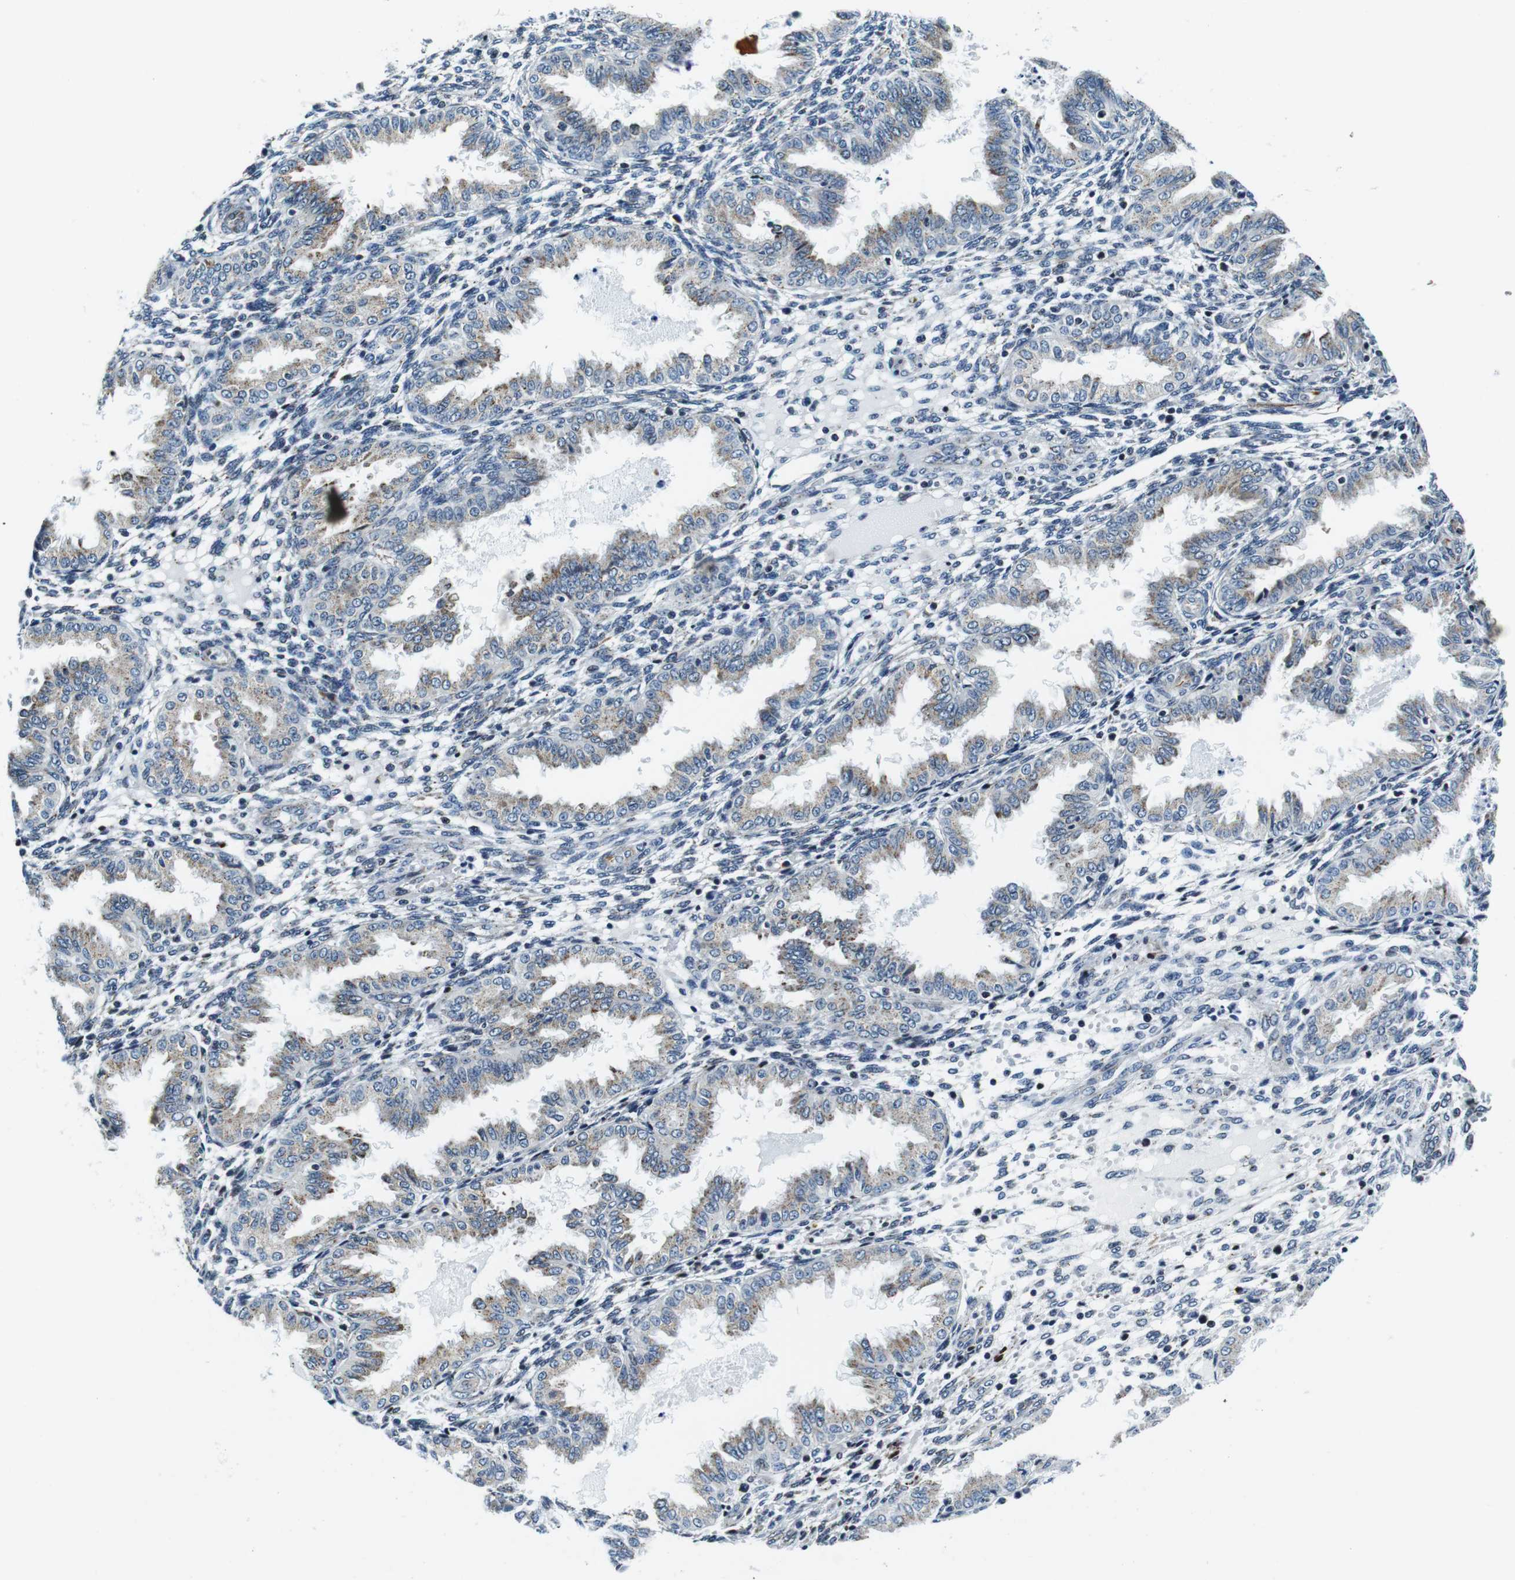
{"staining": {"intensity": "negative", "quantity": "none", "location": "none"}, "tissue": "endometrium", "cell_type": "Cells in endometrial stroma", "image_type": "normal", "snomed": [{"axis": "morphology", "description": "Normal tissue, NOS"}, {"axis": "topography", "description": "Endometrium"}], "caption": "Immunohistochemical staining of benign endometrium shows no significant staining in cells in endometrial stroma. The staining was performed using DAB (3,3'-diaminobenzidine) to visualize the protein expression in brown, while the nuclei were stained in blue with hematoxylin (Magnification: 20x).", "gene": "FAR2", "patient": {"sex": "female", "age": 33}}